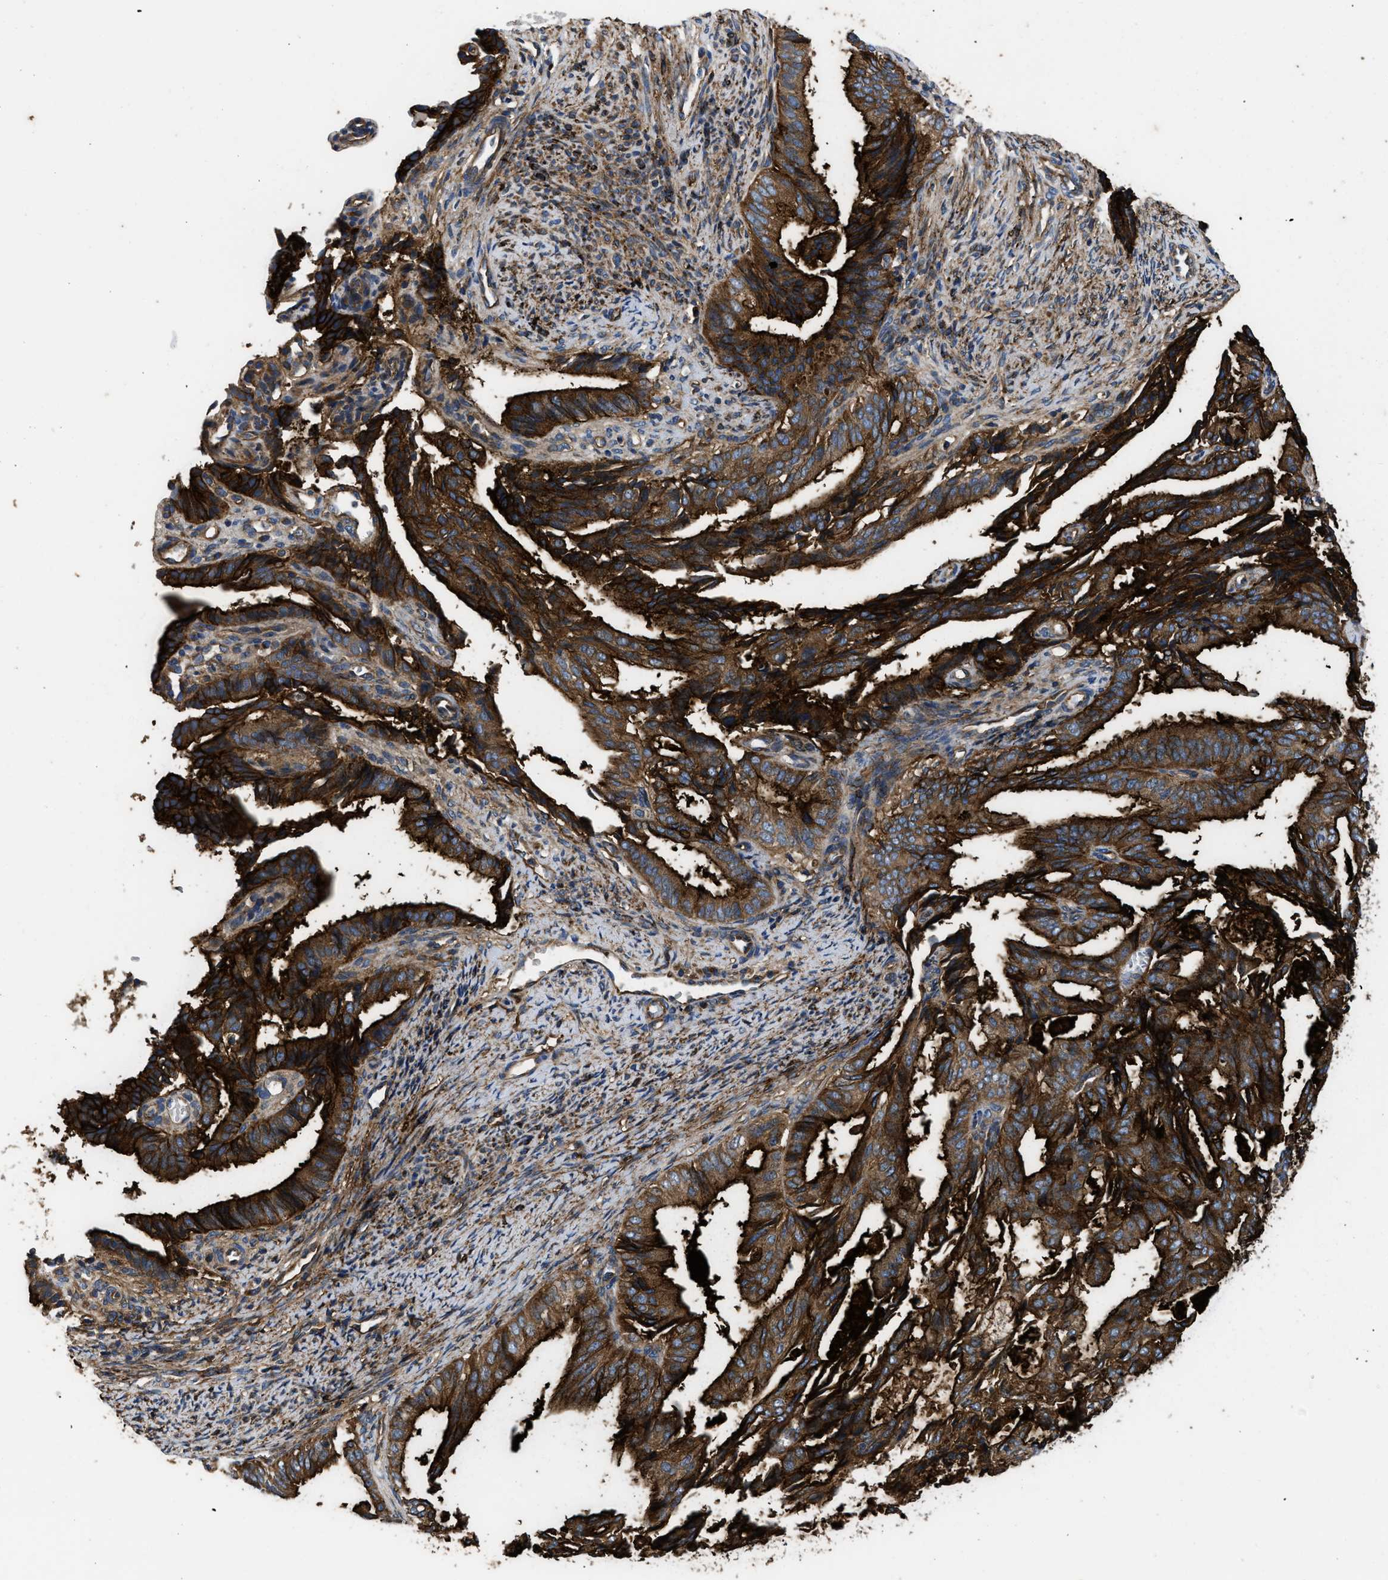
{"staining": {"intensity": "strong", "quantity": ">75%", "location": "cytoplasmic/membranous"}, "tissue": "endometrial cancer", "cell_type": "Tumor cells", "image_type": "cancer", "snomed": [{"axis": "morphology", "description": "Adenocarcinoma, NOS"}, {"axis": "topography", "description": "Endometrium"}], "caption": "An image showing strong cytoplasmic/membranous expression in about >75% of tumor cells in endometrial cancer, as visualized by brown immunohistochemical staining.", "gene": "NT5E", "patient": {"sex": "female", "age": 58}}